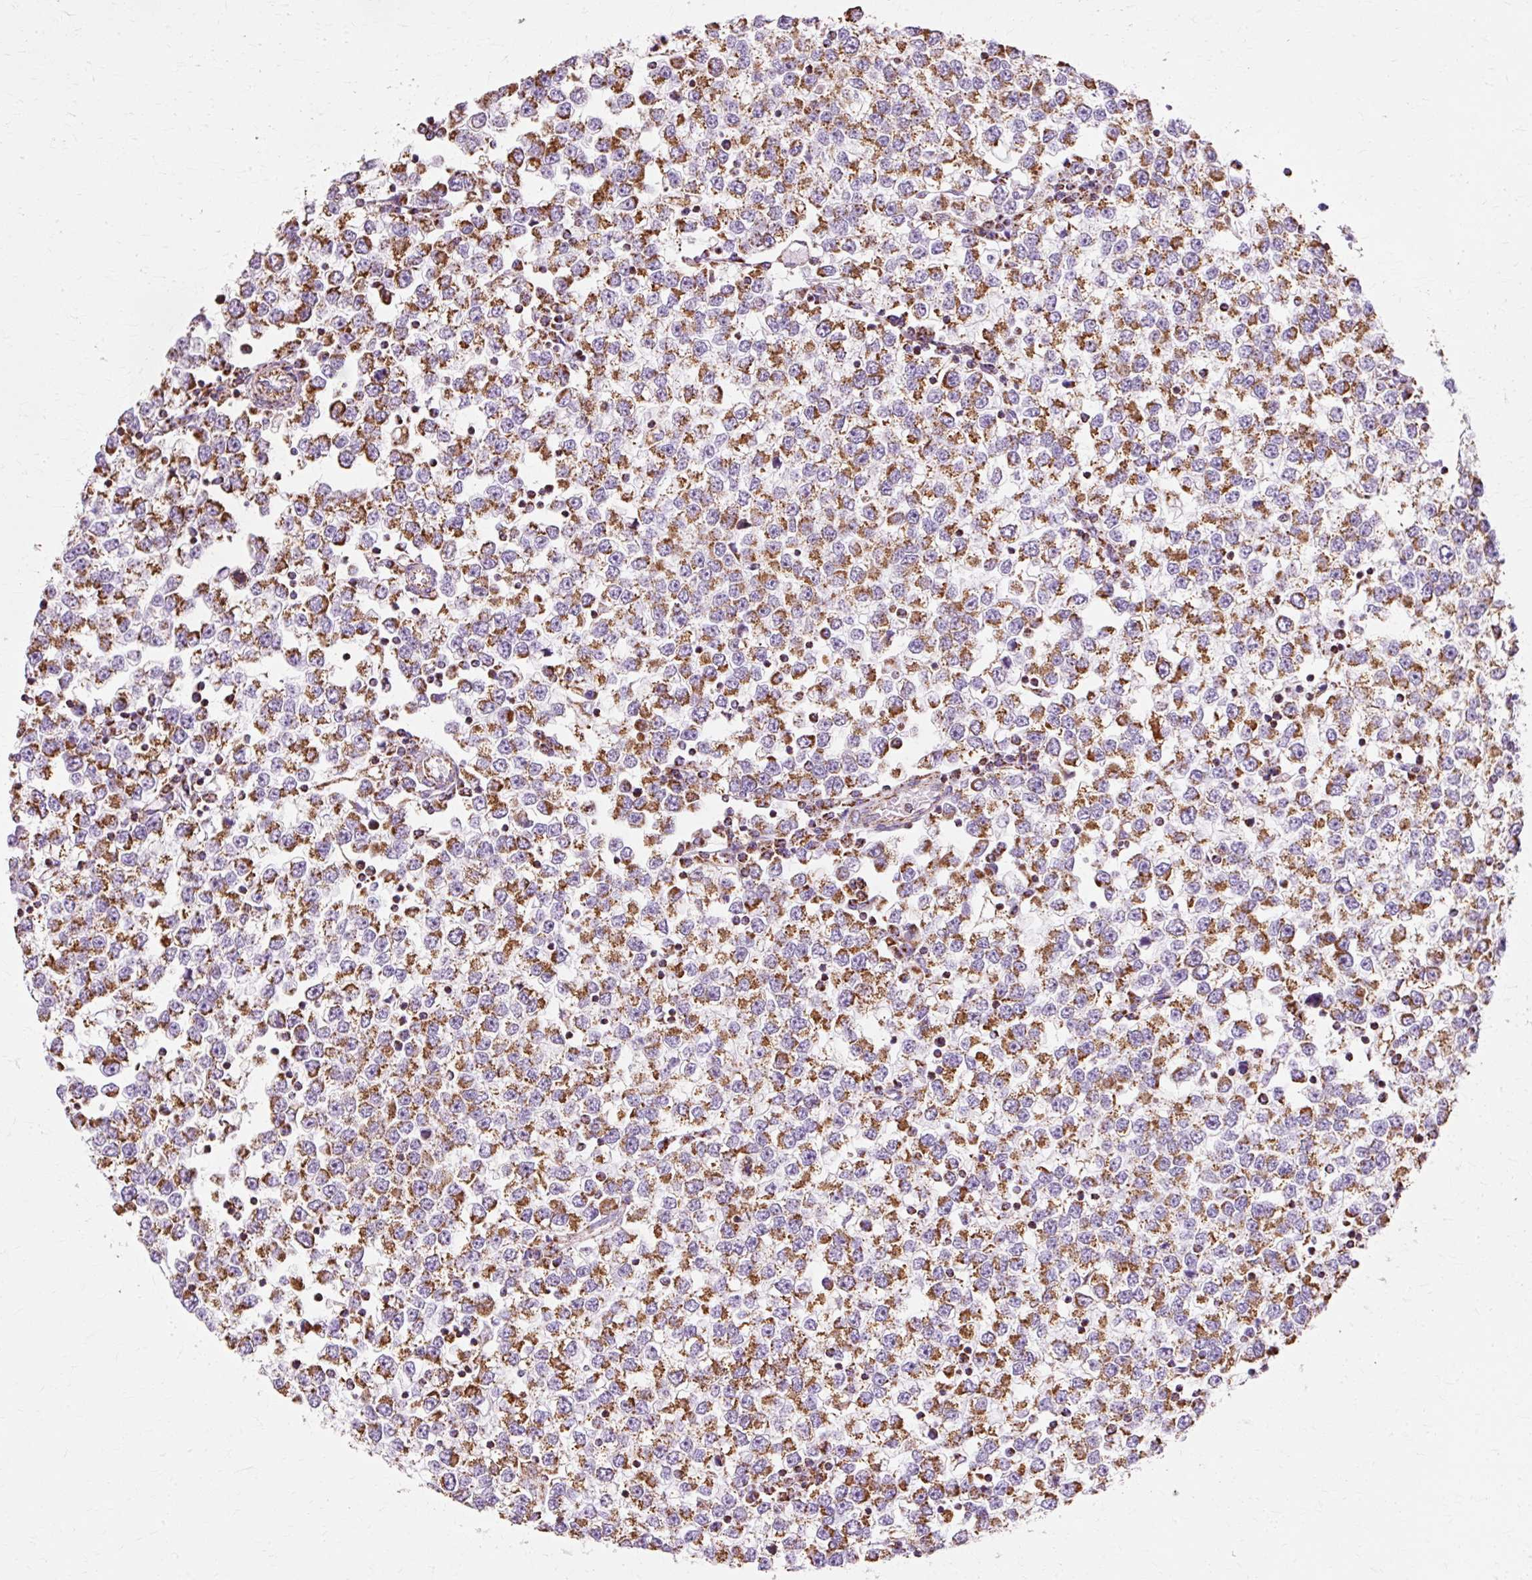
{"staining": {"intensity": "strong", "quantity": "25%-75%", "location": "cytoplasmic/membranous"}, "tissue": "testis cancer", "cell_type": "Tumor cells", "image_type": "cancer", "snomed": [{"axis": "morphology", "description": "Seminoma, NOS"}, {"axis": "topography", "description": "Testis"}], "caption": "An immunohistochemistry (IHC) histopathology image of neoplastic tissue is shown. Protein staining in brown labels strong cytoplasmic/membranous positivity in testis cancer within tumor cells.", "gene": "ATP5PO", "patient": {"sex": "male", "age": 65}}